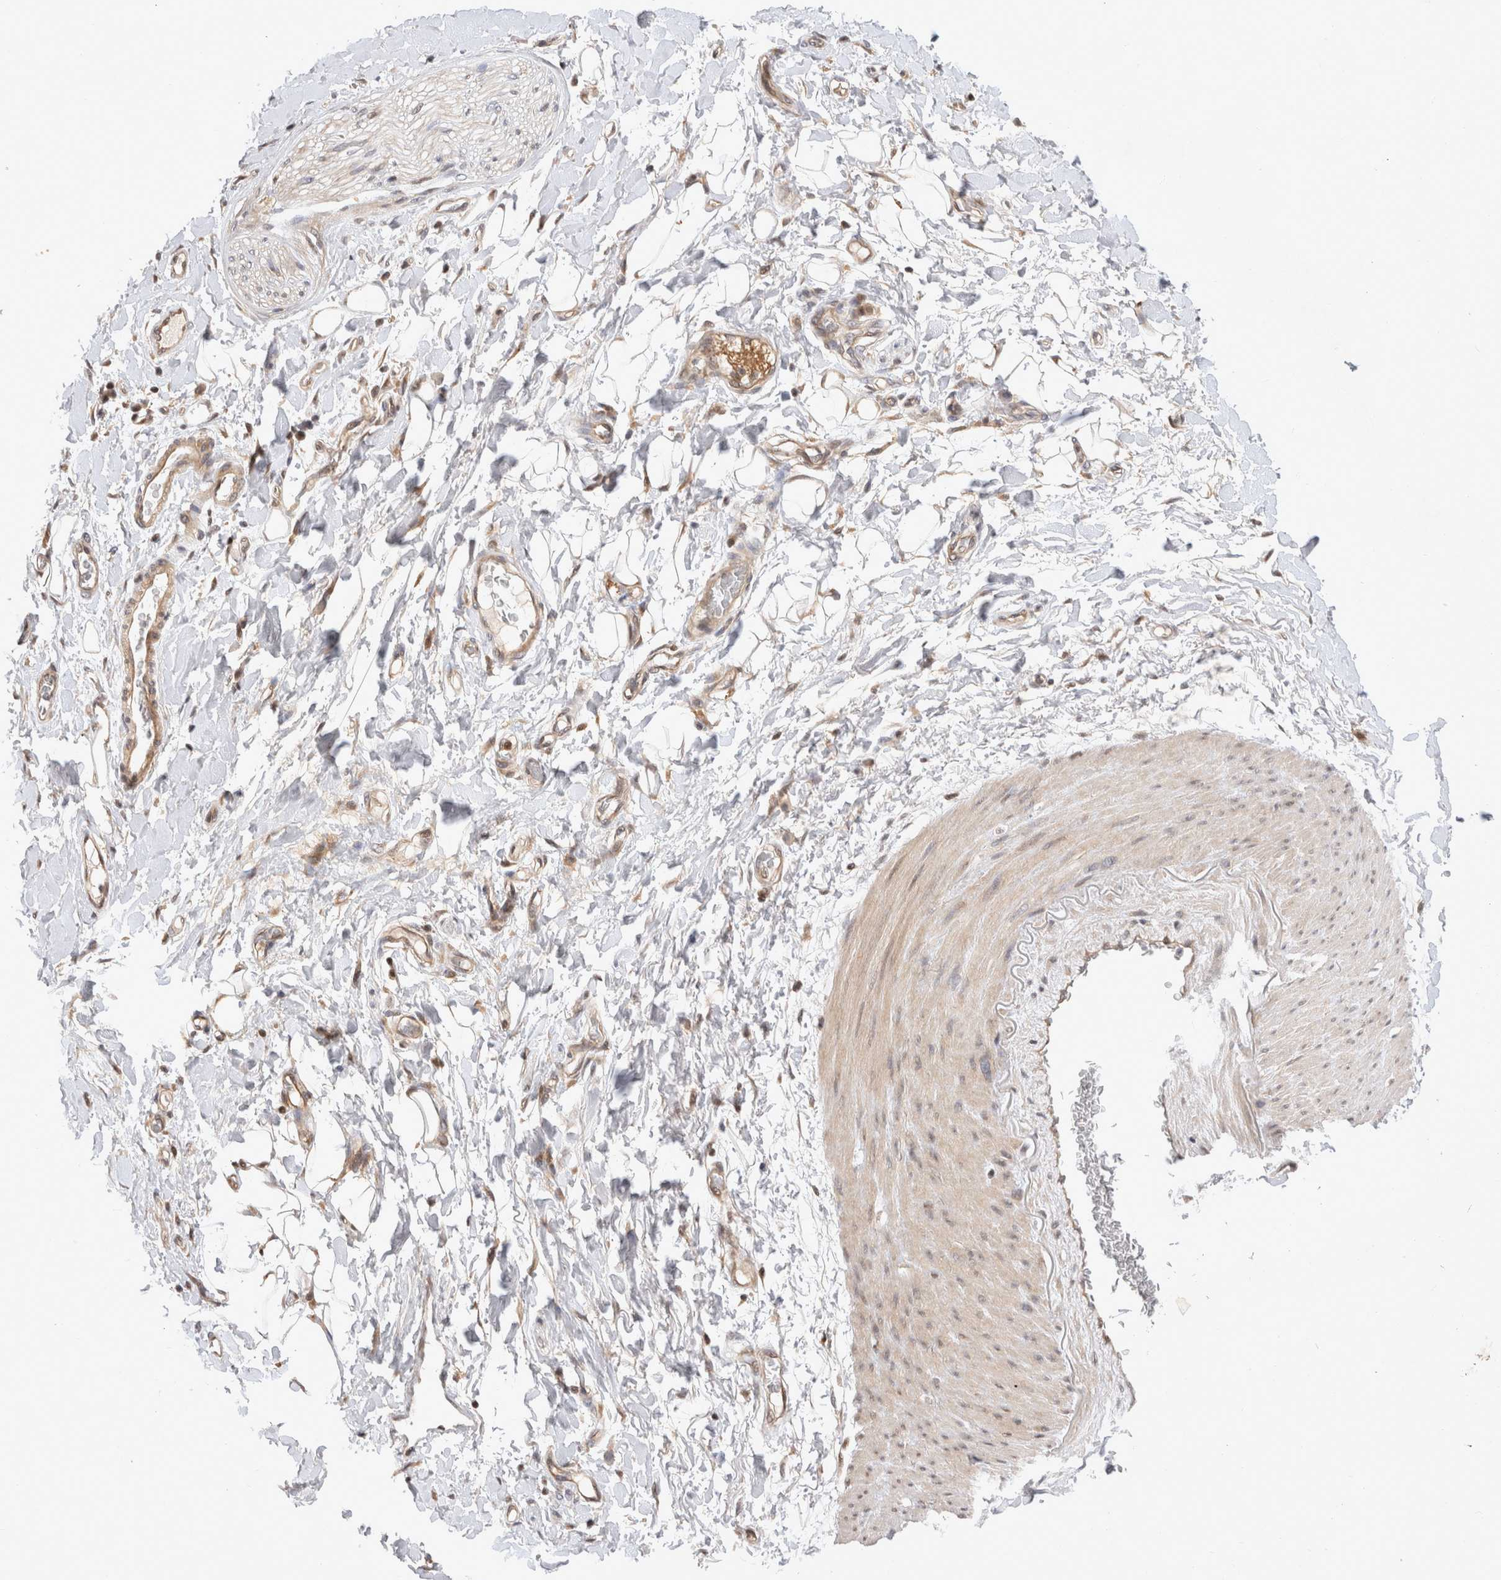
{"staining": {"intensity": "moderate", "quantity": ">75%", "location": "cytoplasmic/membranous"}, "tissue": "adipose tissue", "cell_type": "Adipocytes", "image_type": "normal", "snomed": [{"axis": "morphology", "description": "Normal tissue, NOS"}, {"axis": "morphology", "description": "Adenocarcinoma, NOS"}, {"axis": "topography", "description": "Esophagus"}], "caption": "The histopathology image exhibits staining of benign adipose tissue, revealing moderate cytoplasmic/membranous protein positivity (brown color) within adipocytes.", "gene": "HTT", "patient": {"sex": "male", "age": 62}}